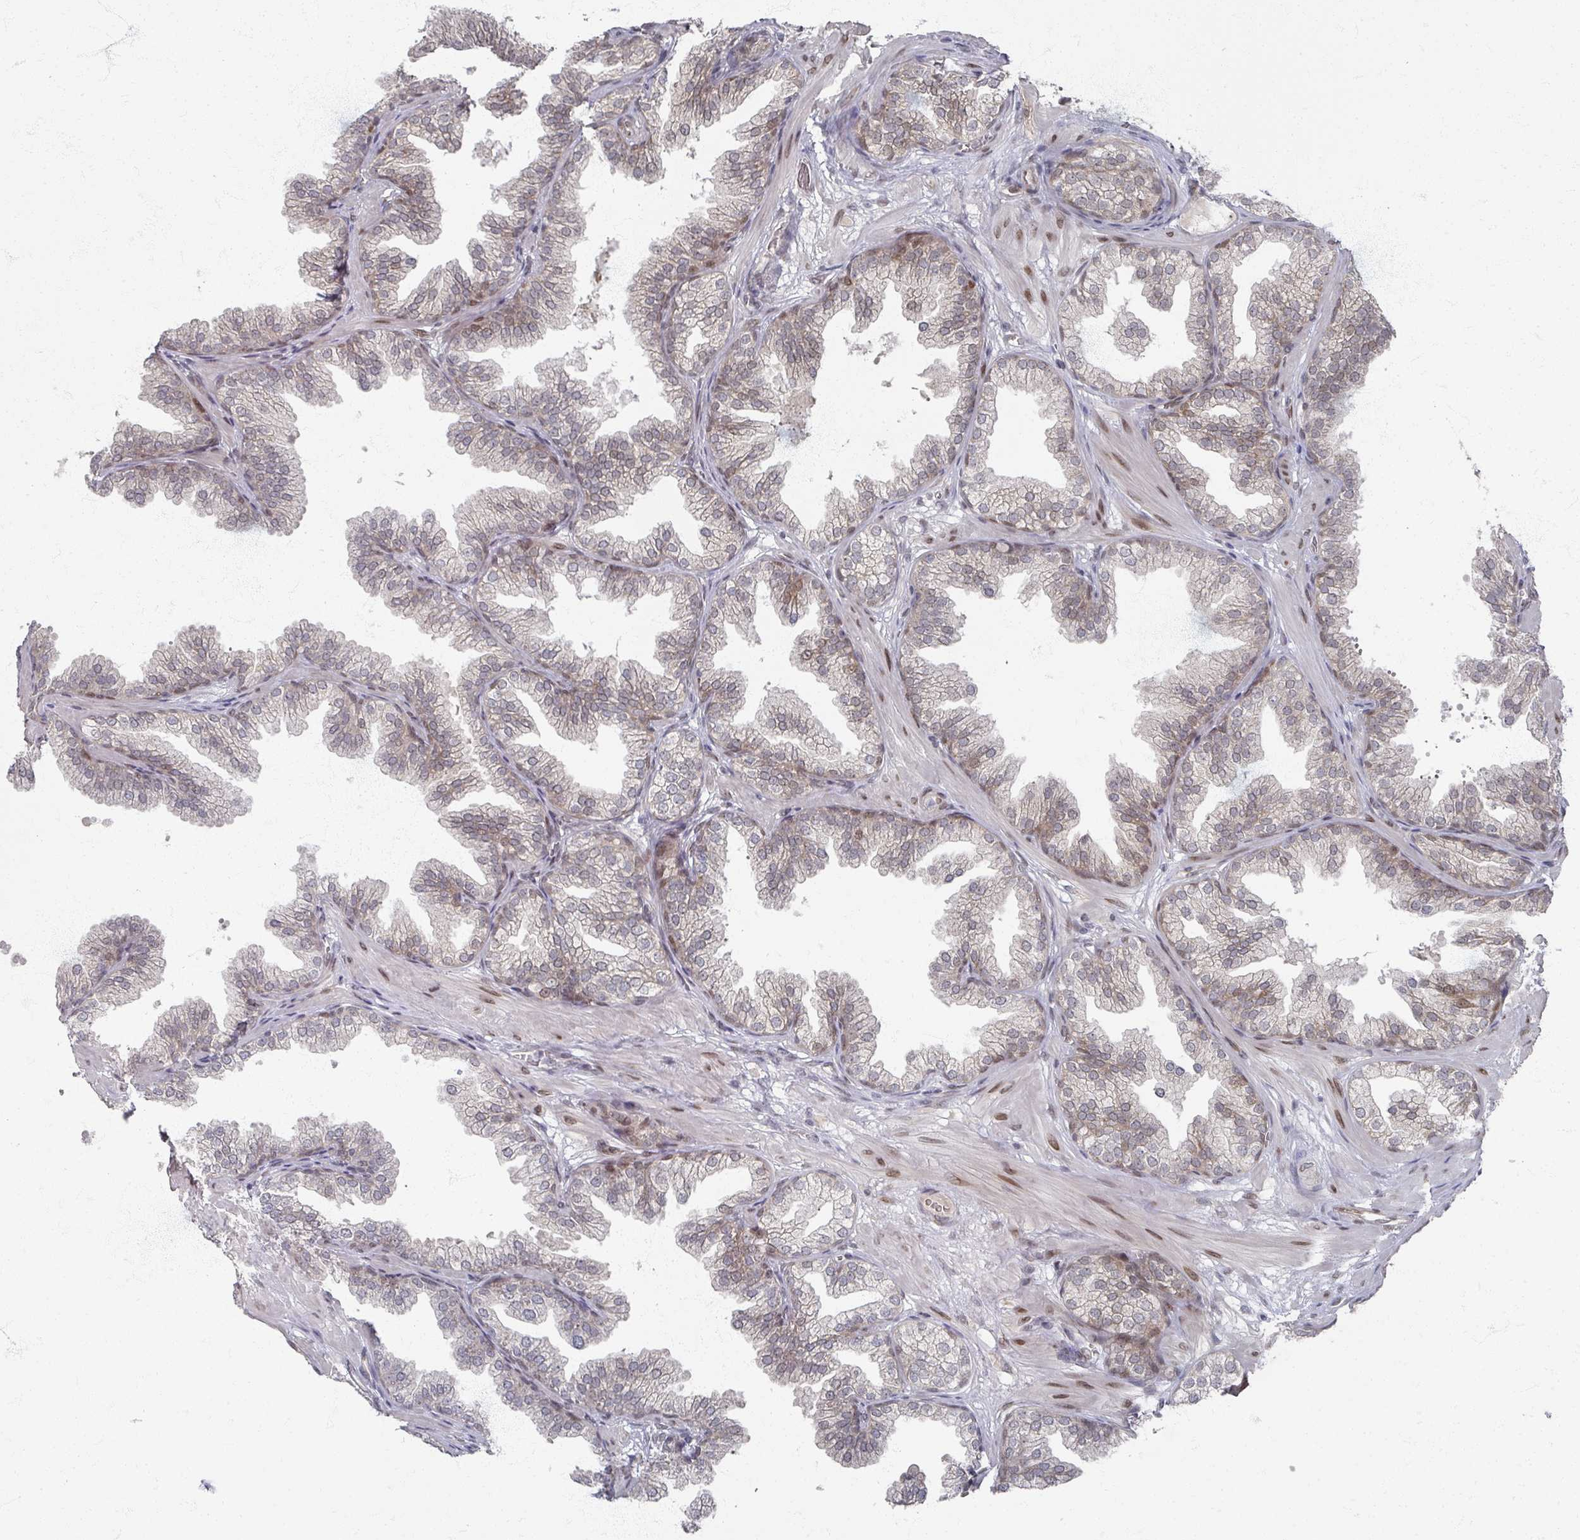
{"staining": {"intensity": "weak", "quantity": "25%-75%", "location": "cytoplasmic/membranous,nuclear"}, "tissue": "prostate", "cell_type": "Glandular cells", "image_type": "normal", "snomed": [{"axis": "morphology", "description": "Normal tissue, NOS"}, {"axis": "topography", "description": "Prostate"}], "caption": "An immunohistochemistry (IHC) photomicrograph of unremarkable tissue is shown. Protein staining in brown labels weak cytoplasmic/membranous,nuclear positivity in prostate within glandular cells.", "gene": "PSKH1", "patient": {"sex": "male", "age": 37}}